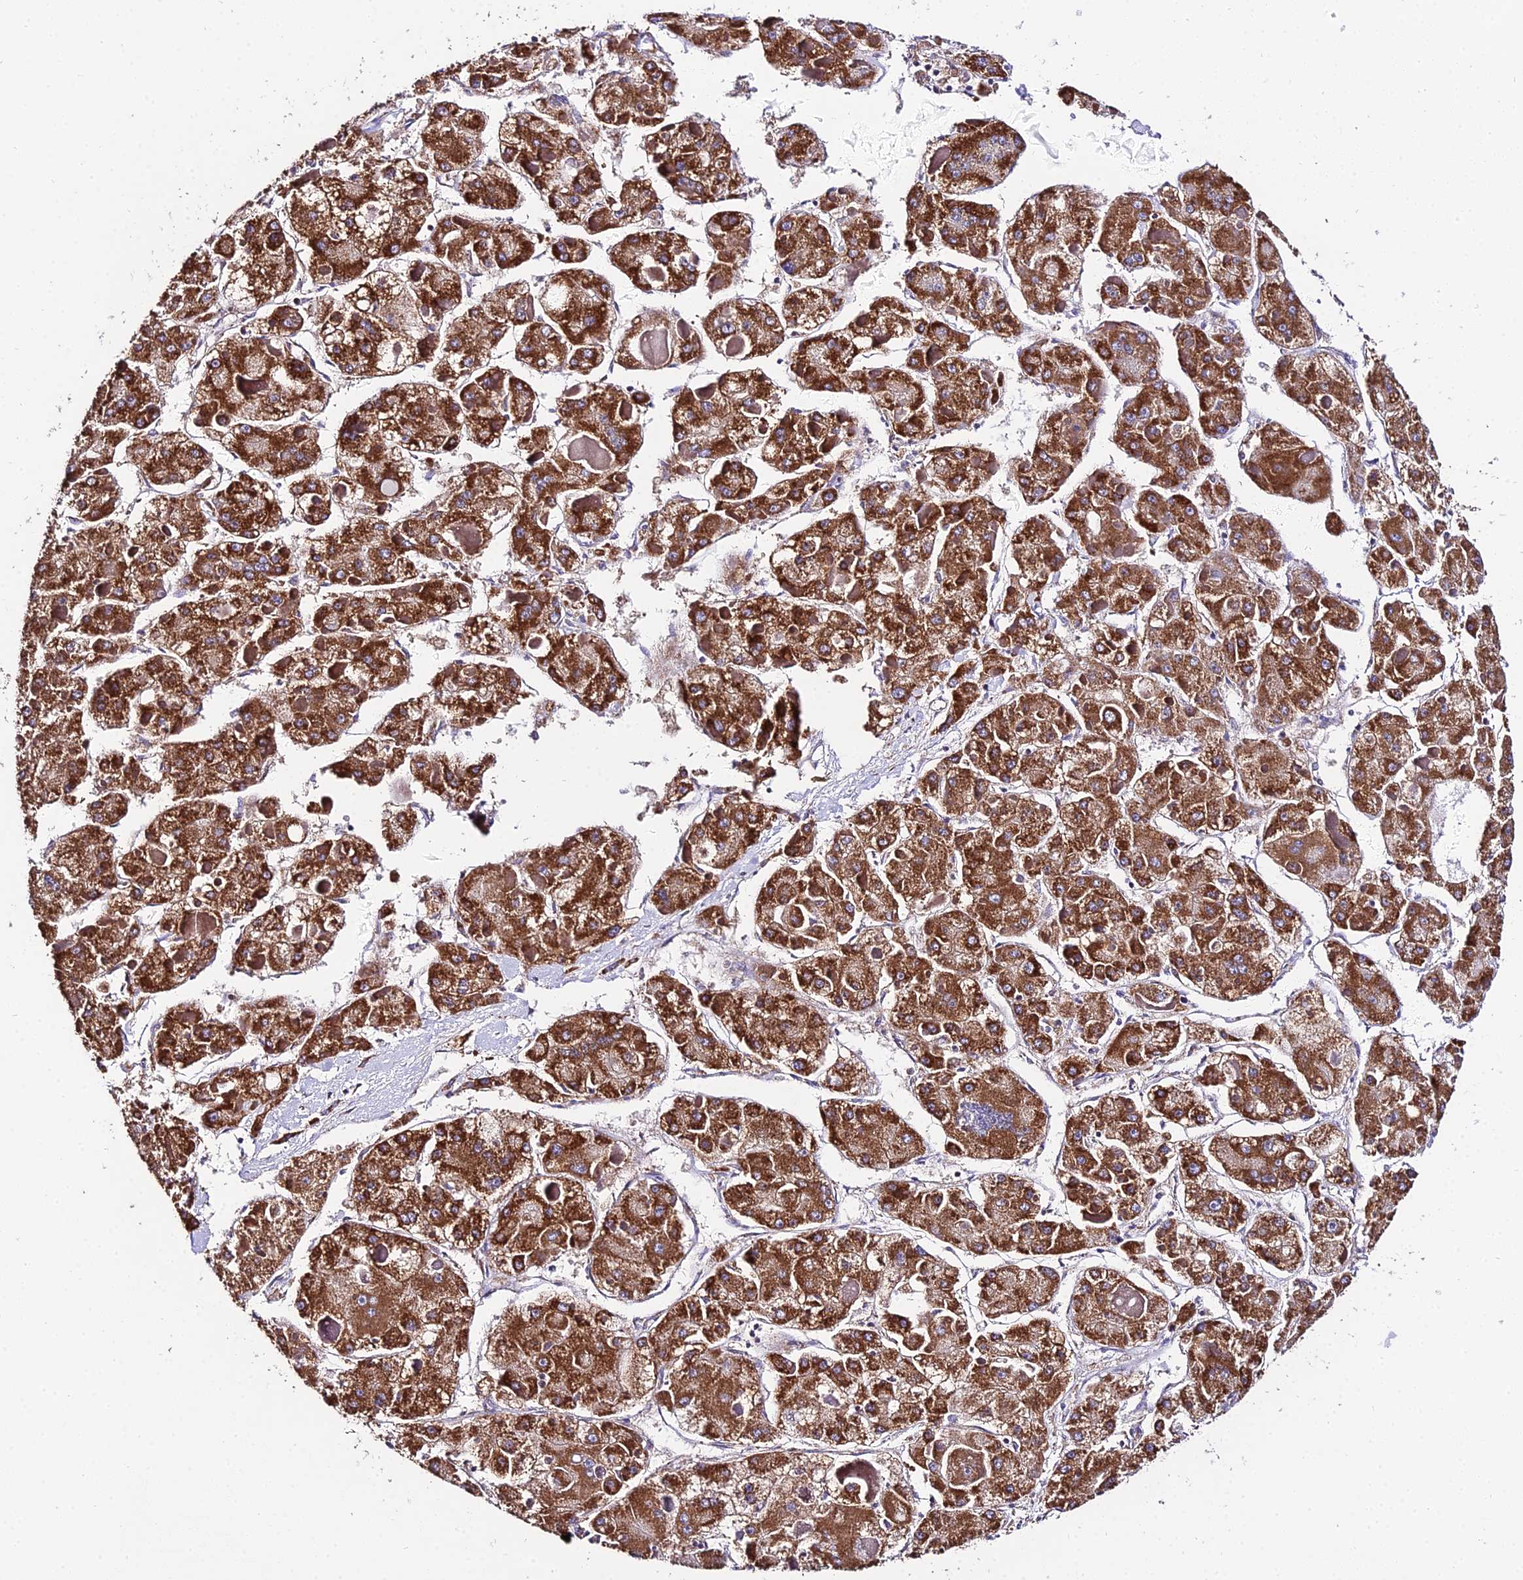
{"staining": {"intensity": "strong", "quantity": ">75%", "location": "cytoplasmic/membranous"}, "tissue": "liver cancer", "cell_type": "Tumor cells", "image_type": "cancer", "snomed": [{"axis": "morphology", "description": "Carcinoma, Hepatocellular, NOS"}, {"axis": "topography", "description": "Liver"}], "caption": "IHC (DAB) staining of liver cancer demonstrates strong cytoplasmic/membranous protein staining in about >75% of tumor cells. (DAB = brown stain, brightfield microscopy at high magnification).", "gene": "OCIAD1", "patient": {"sex": "female", "age": 73}}